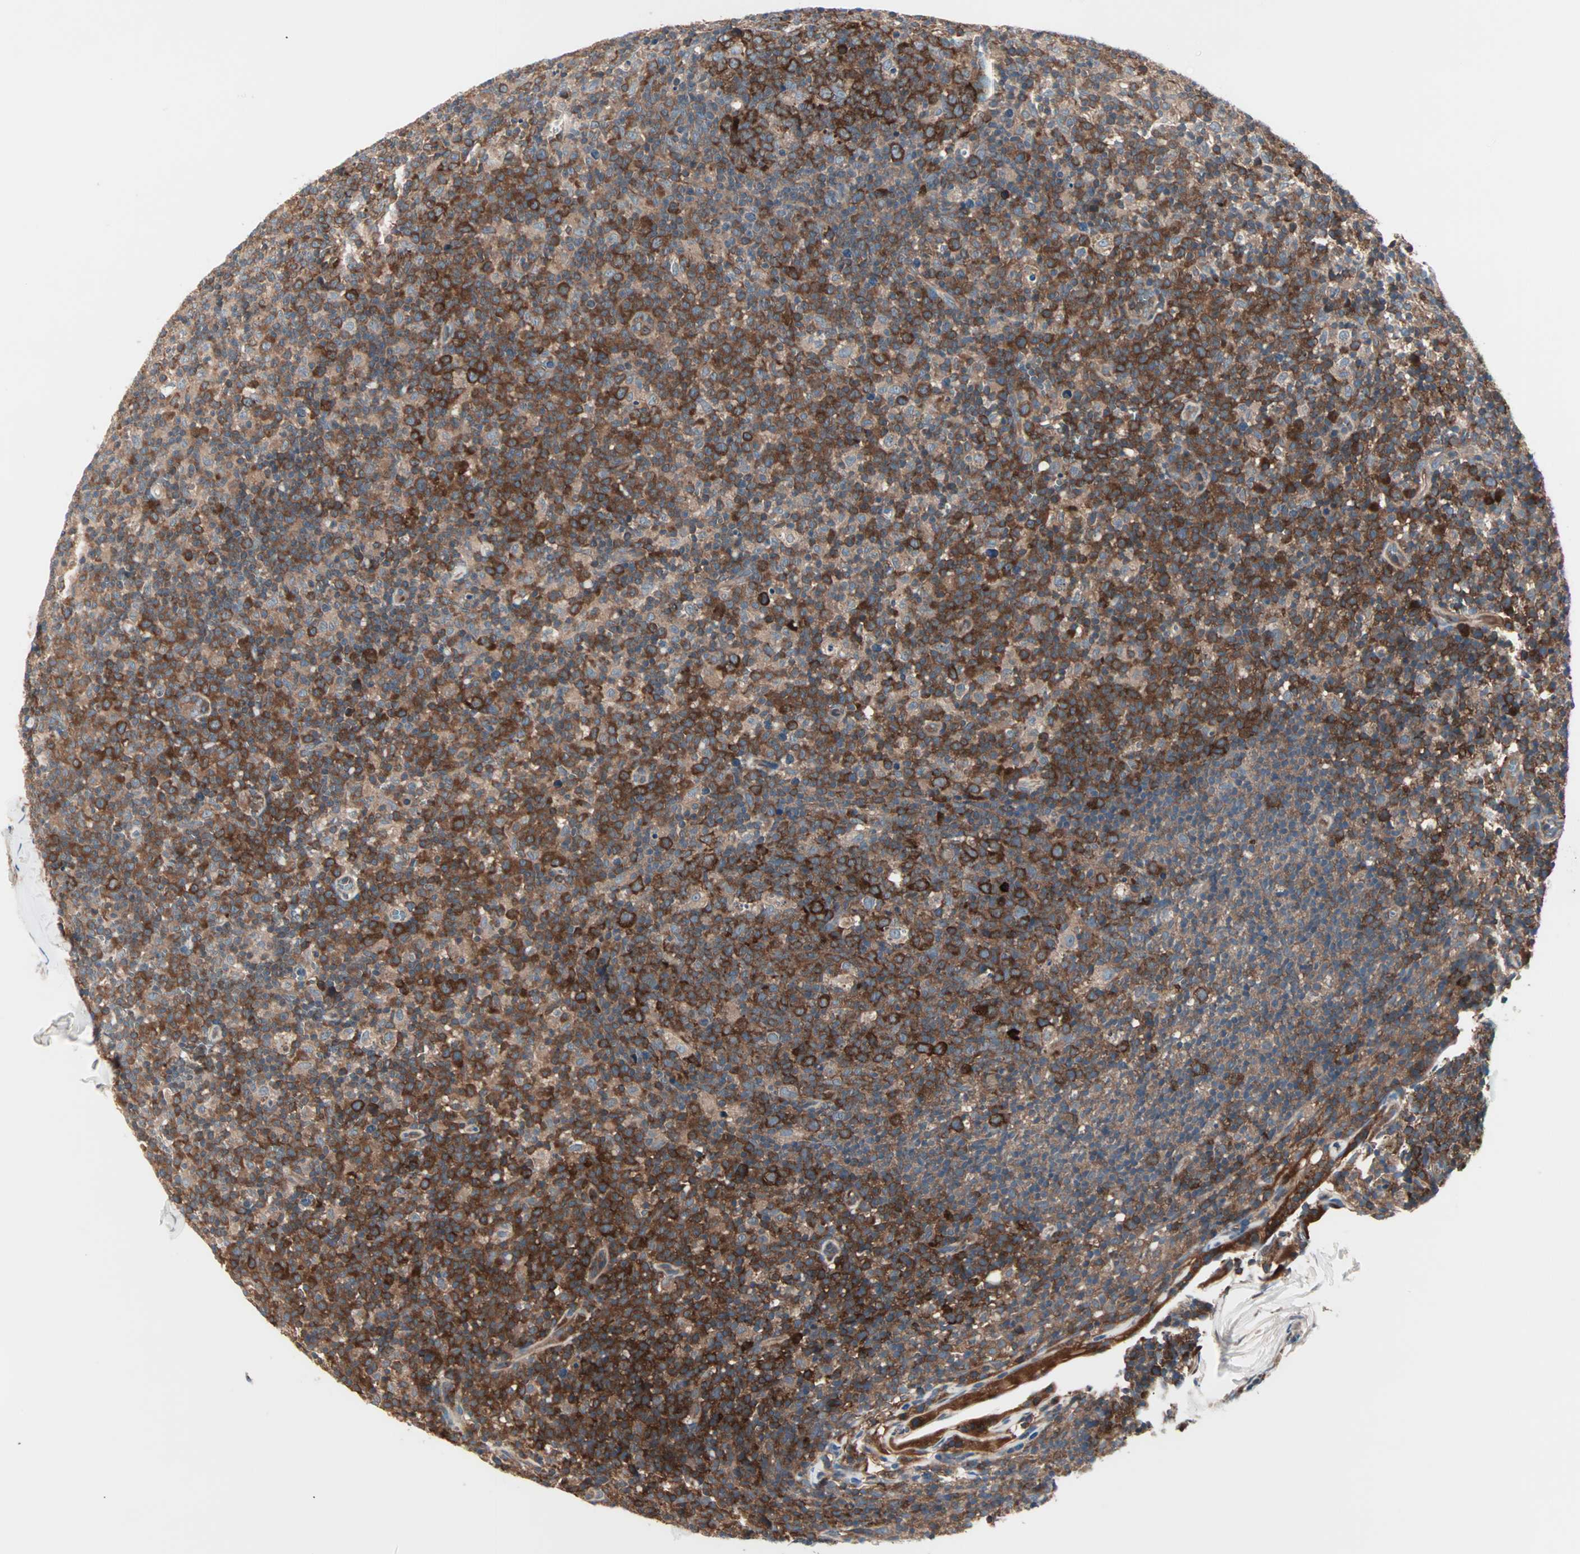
{"staining": {"intensity": "strong", "quantity": ">75%", "location": "cytoplasmic/membranous"}, "tissue": "lymph node", "cell_type": "Germinal center cells", "image_type": "normal", "snomed": [{"axis": "morphology", "description": "Normal tissue, NOS"}, {"axis": "morphology", "description": "Inflammation, NOS"}, {"axis": "topography", "description": "Lymph node"}], "caption": "Immunohistochemistry (IHC) micrograph of benign lymph node: human lymph node stained using IHC displays high levels of strong protein expression localized specifically in the cytoplasmic/membranous of germinal center cells, appearing as a cytoplasmic/membranous brown color.", "gene": "CAD", "patient": {"sex": "male", "age": 55}}